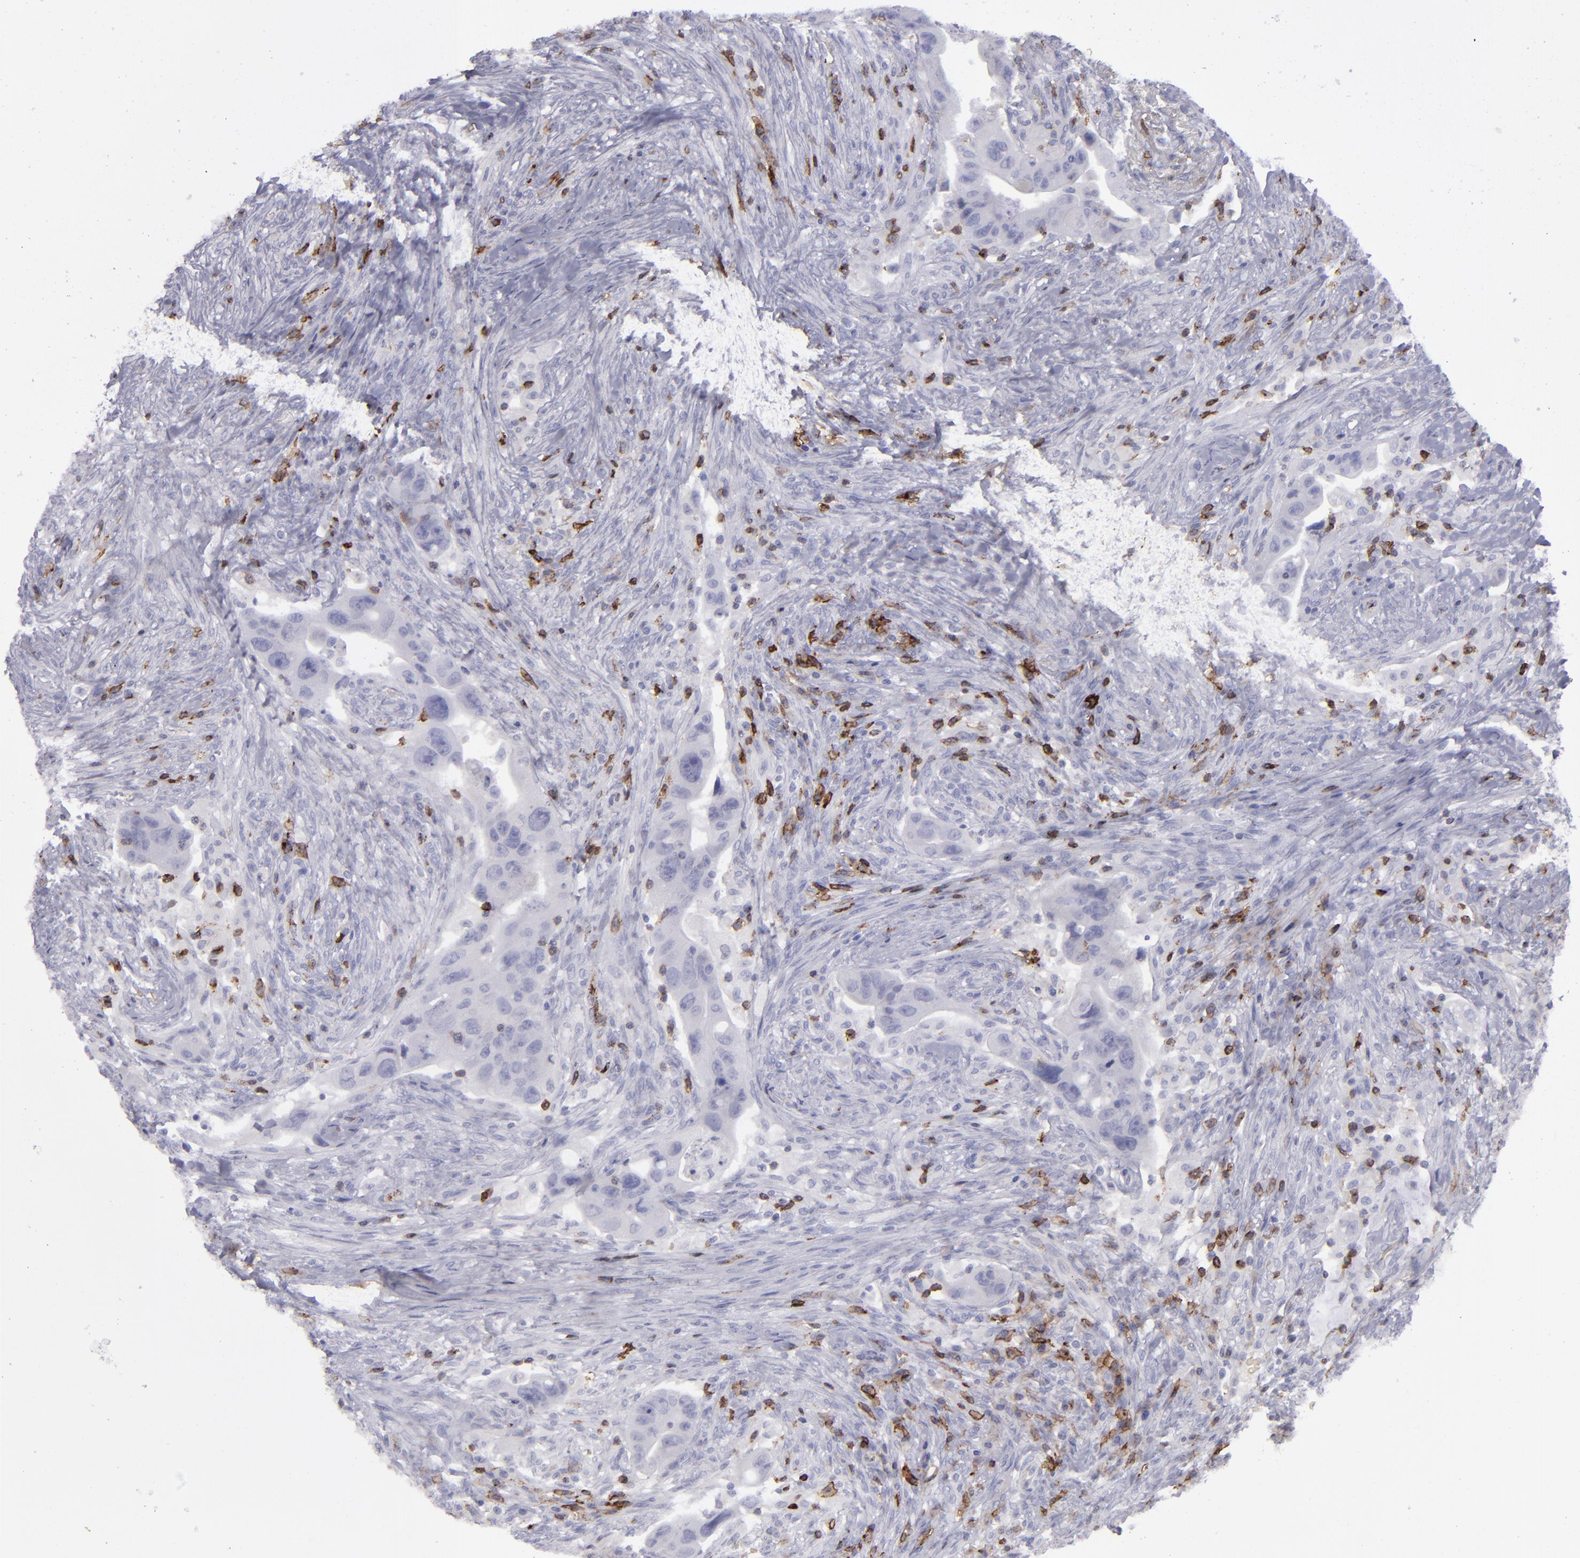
{"staining": {"intensity": "negative", "quantity": "none", "location": "none"}, "tissue": "colorectal cancer", "cell_type": "Tumor cells", "image_type": "cancer", "snomed": [{"axis": "morphology", "description": "Adenocarcinoma, NOS"}, {"axis": "topography", "description": "Rectum"}], "caption": "Image shows no significant protein expression in tumor cells of colorectal cancer. (DAB immunohistochemistry (IHC), high magnification).", "gene": "CD27", "patient": {"sex": "female", "age": 71}}